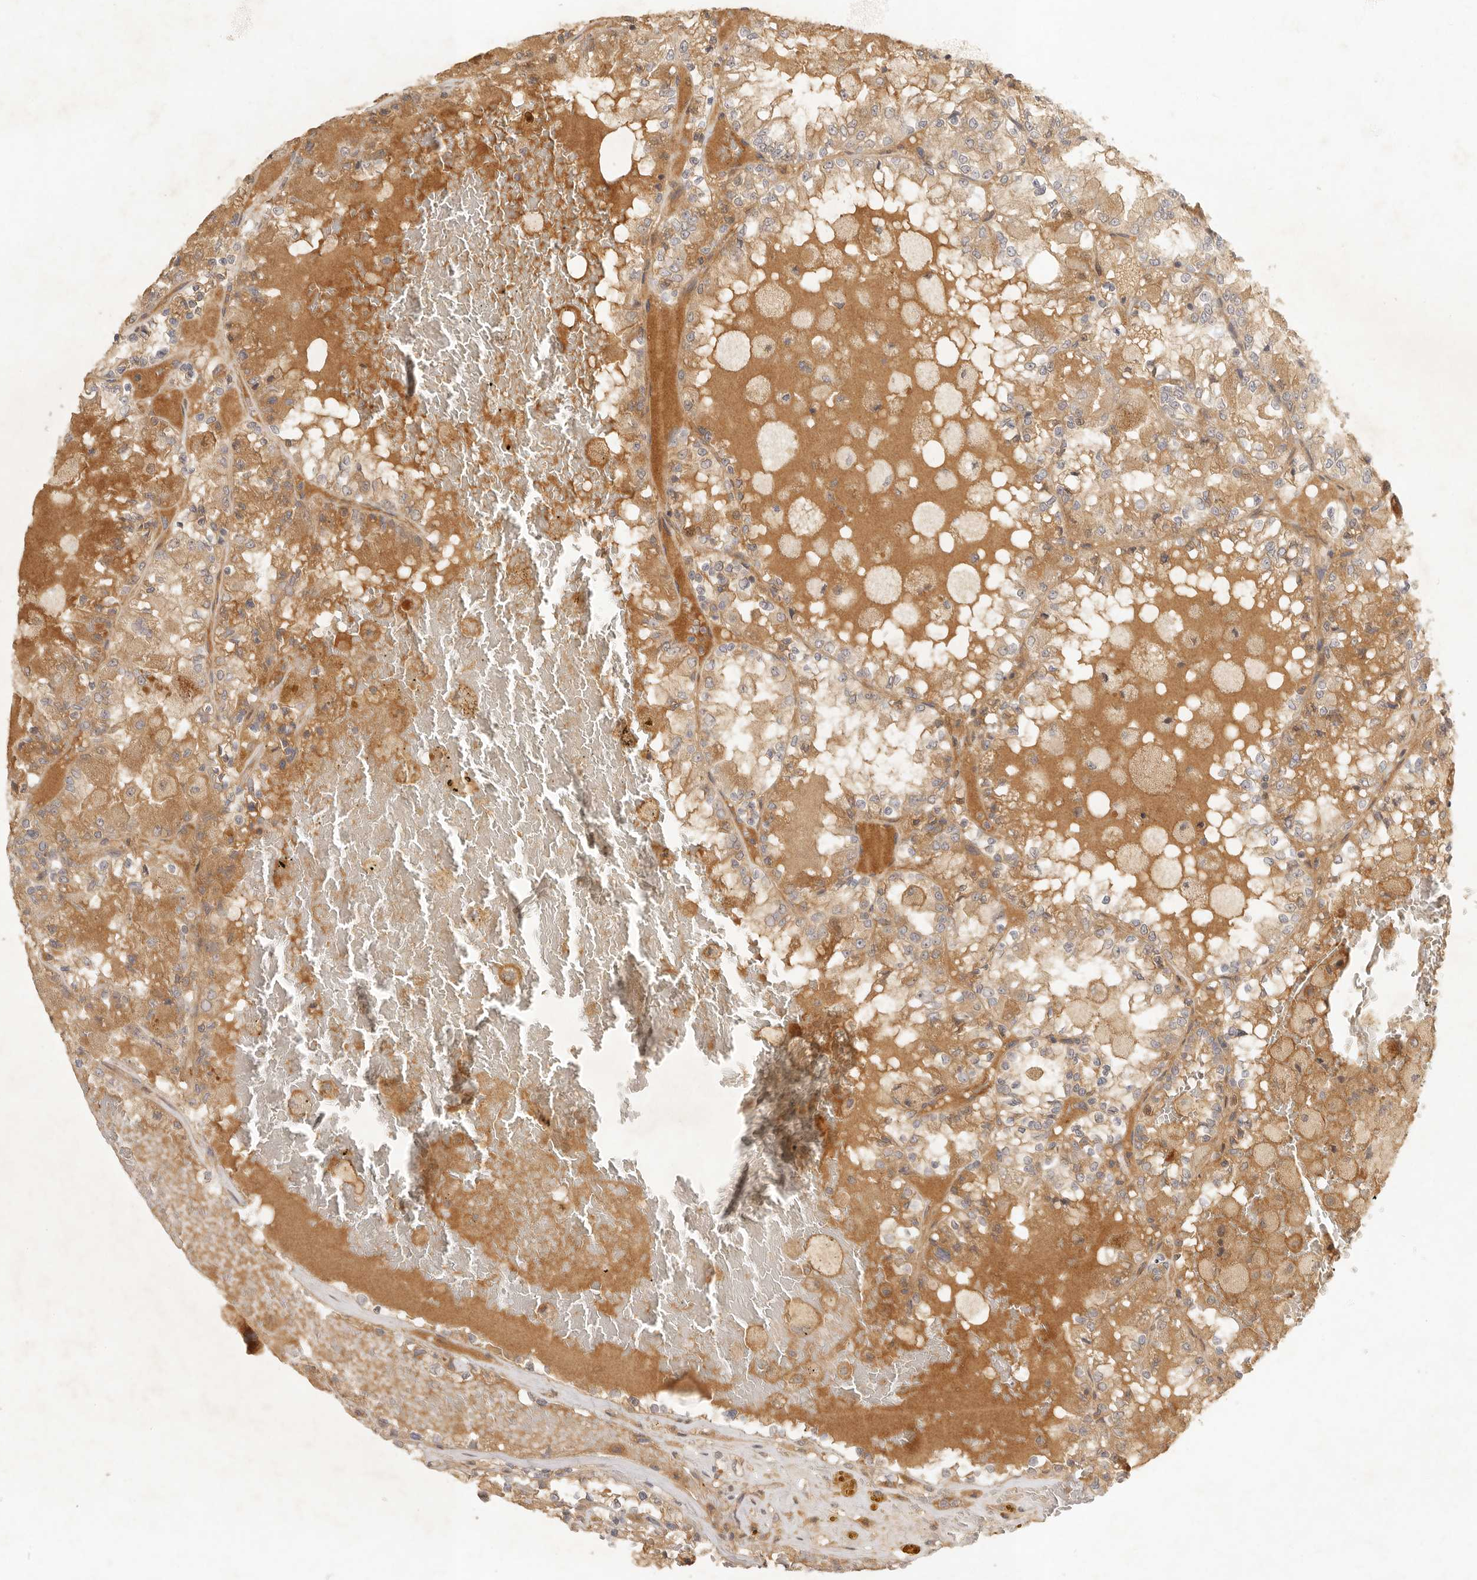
{"staining": {"intensity": "weak", "quantity": ">75%", "location": "cytoplasmic/membranous"}, "tissue": "renal cancer", "cell_type": "Tumor cells", "image_type": "cancer", "snomed": [{"axis": "morphology", "description": "Adenocarcinoma, NOS"}, {"axis": "topography", "description": "Kidney"}], "caption": "A high-resolution image shows immunohistochemistry staining of renal adenocarcinoma, which reveals weak cytoplasmic/membranous expression in approximately >75% of tumor cells.", "gene": "VIPR1", "patient": {"sex": "female", "age": 56}}